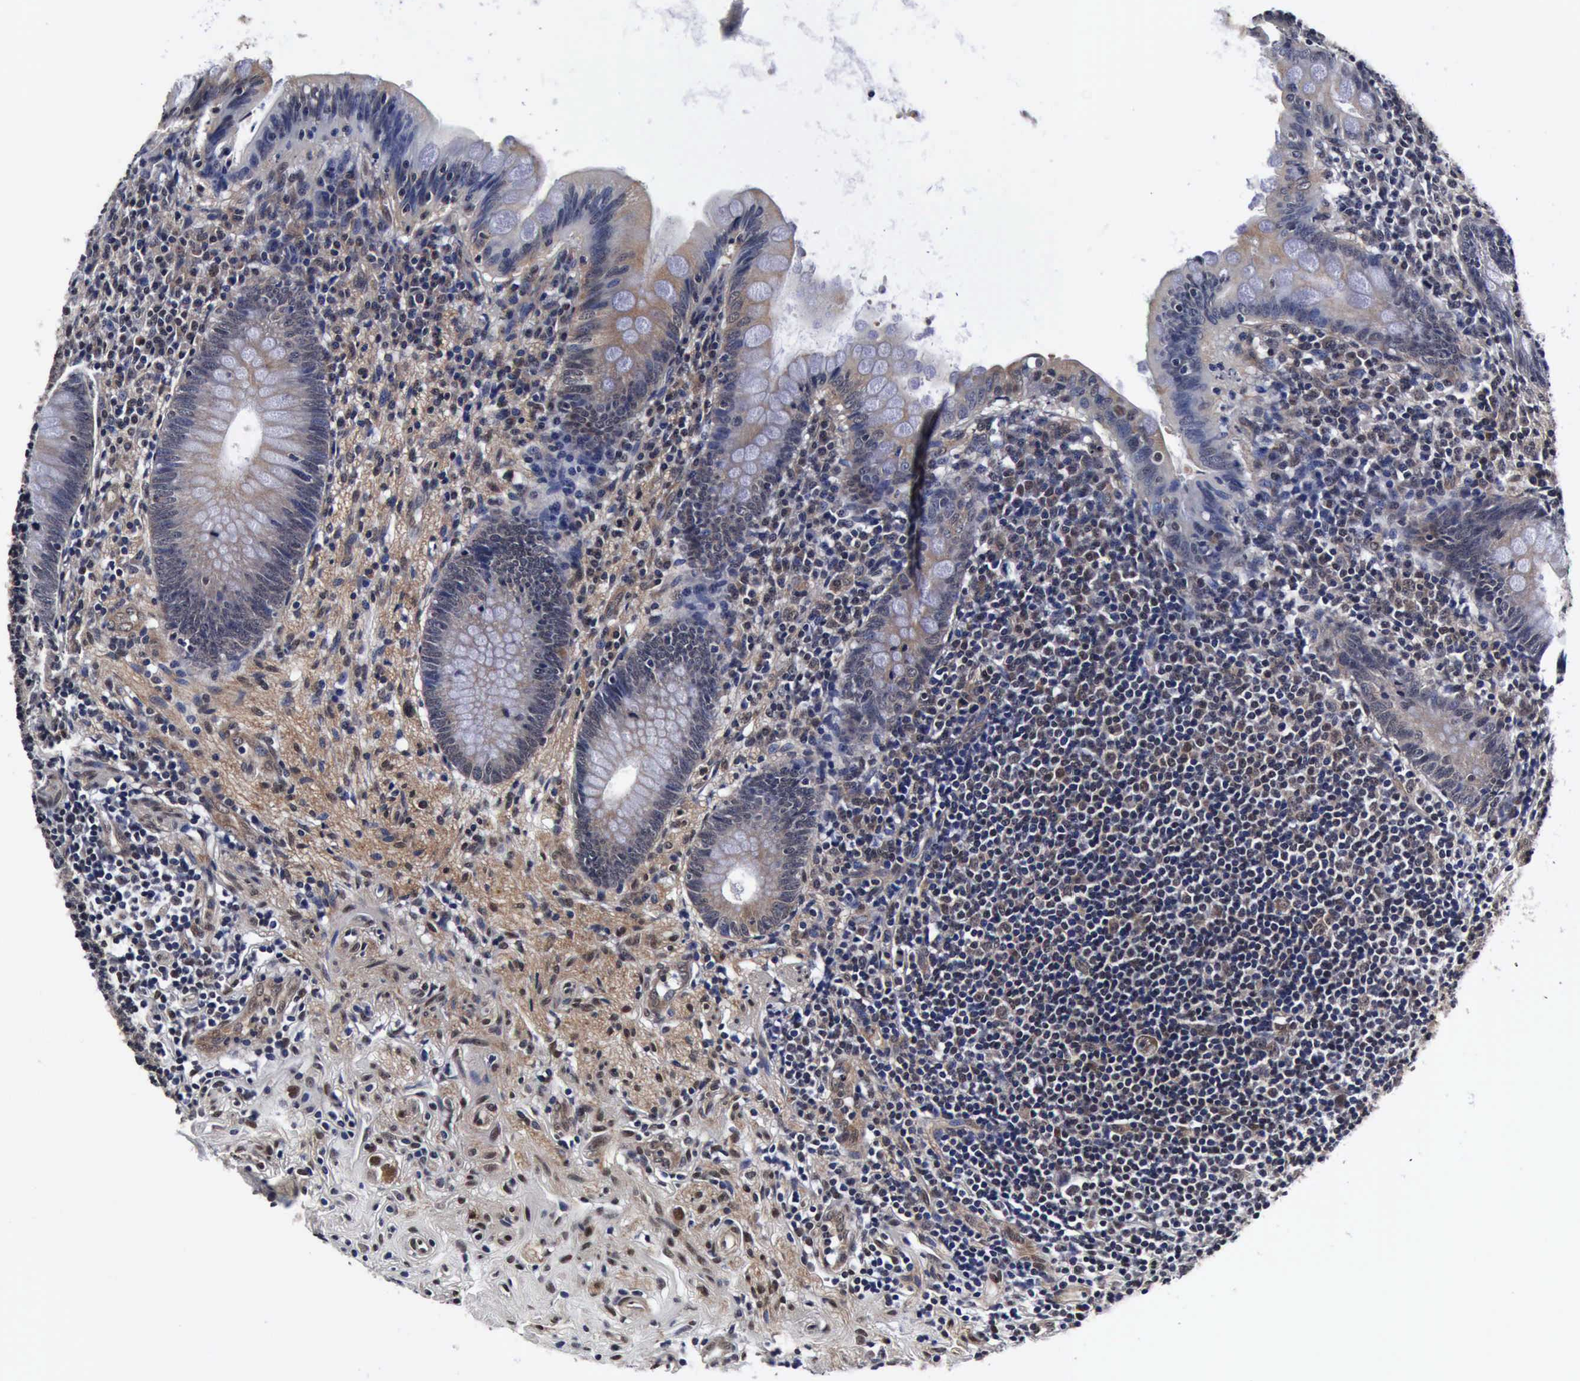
{"staining": {"intensity": "weak", "quantity": "<25%", "location": "cytoplasmic/membranous"}, "tissue": "appendix", "cell_type": "Glandular cells", "image_type": "normal", "snomed": [{"axis": "morphology", "description": "Normal tissue, NOS"}, {"axis": "topography", "description": "Appendix"}], "caption": "The histopathology image displays no staining of glandular cells in normal appendix. (DAB (3,3'-diaminobenzidine) immunohistochemistry (IHC) visualized using brightfield microscopy, high magnification).", "gene": "UBC", "patient": {"sex": "female", "age": 66}}